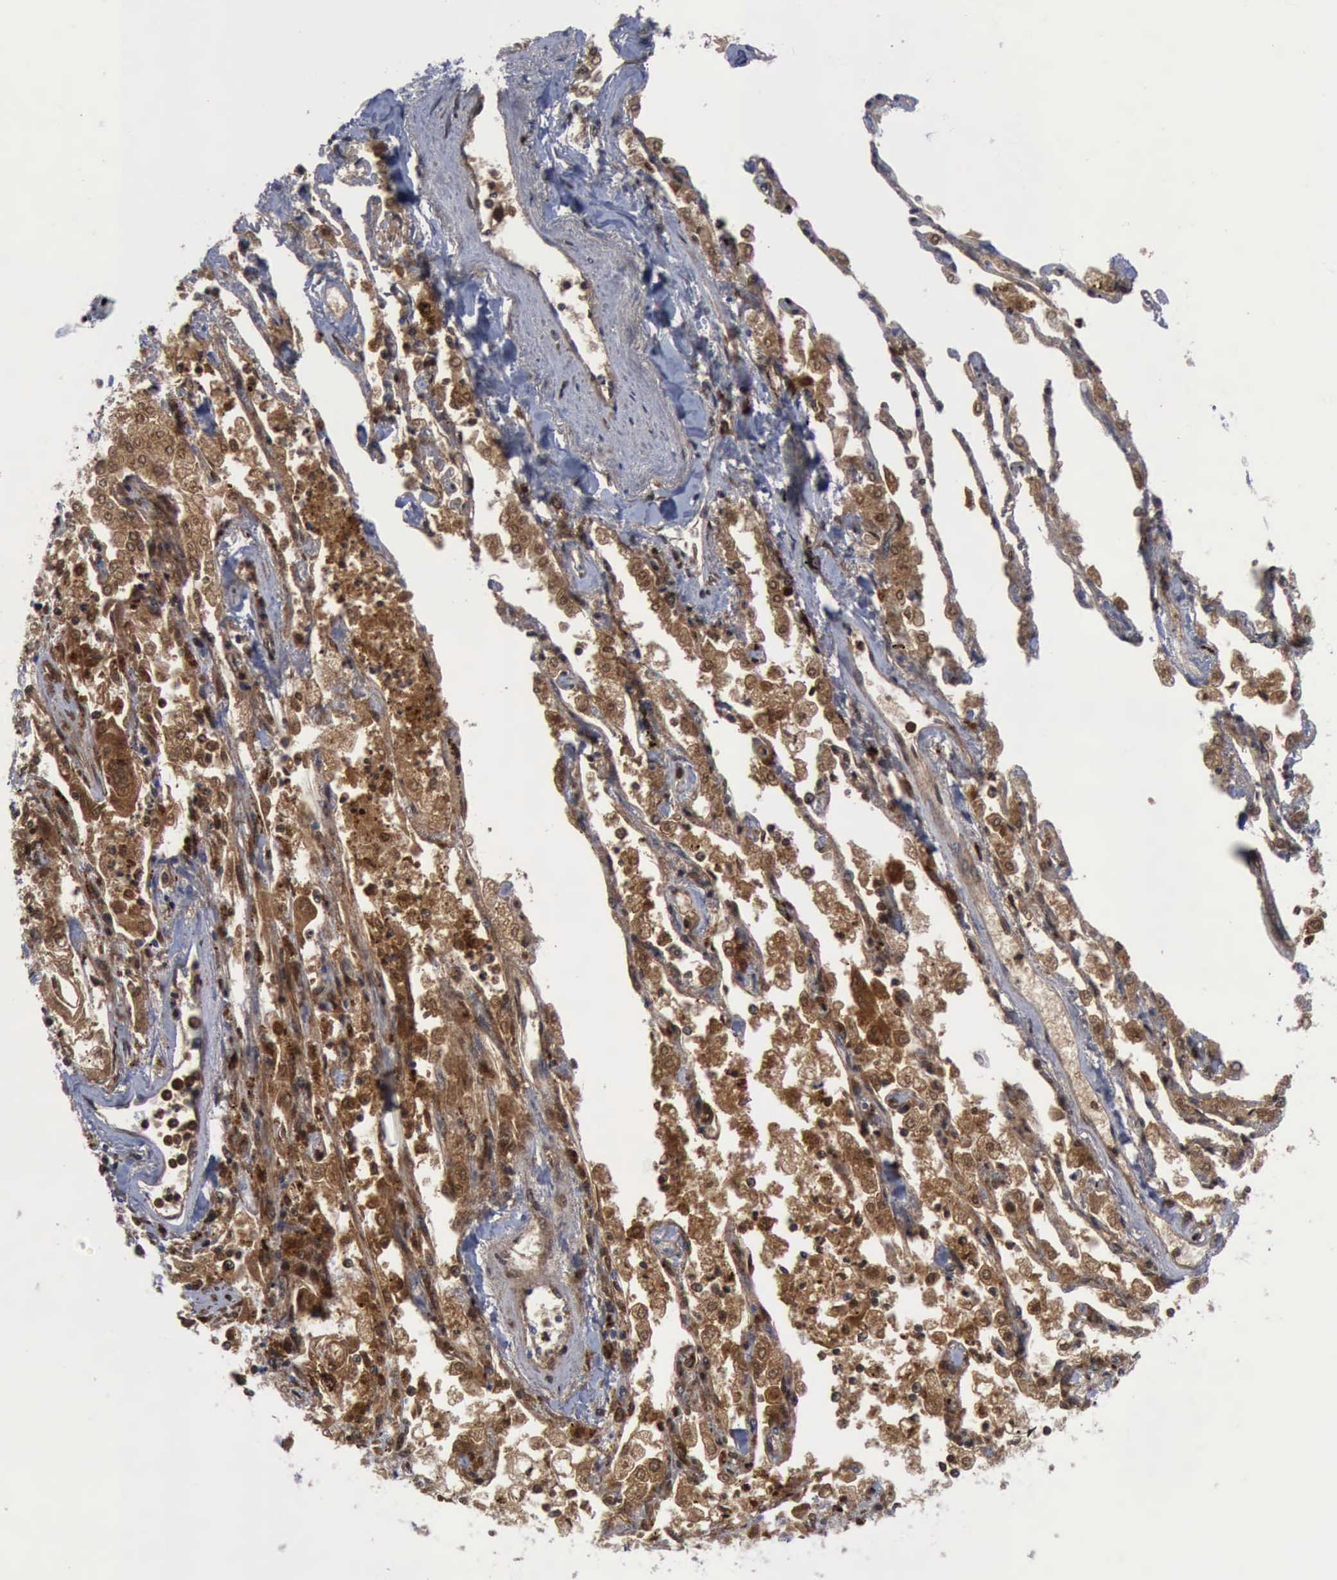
{"staining": {"intensity": "moderate", "quantity": "25%-75%", "location": "cytoplasmic/membranous"}, "tissue": "lung cancer", "cell_type": "Tumor cells", "image_type": "cancer", "snomed": [{"axis": "morphology", "description": "Squamous cell carcinoma, NOS"}, {"axis": "topography", "description": "Lung"}], "caption": "About 25%-75% of tumor cells in human lung cancer display moderate cytoplasmic/membranous protein expression as visualized by brown immunohistochemical staining.", "gene": "CSTA", "patient": {"sex": "male", "age": 75}}